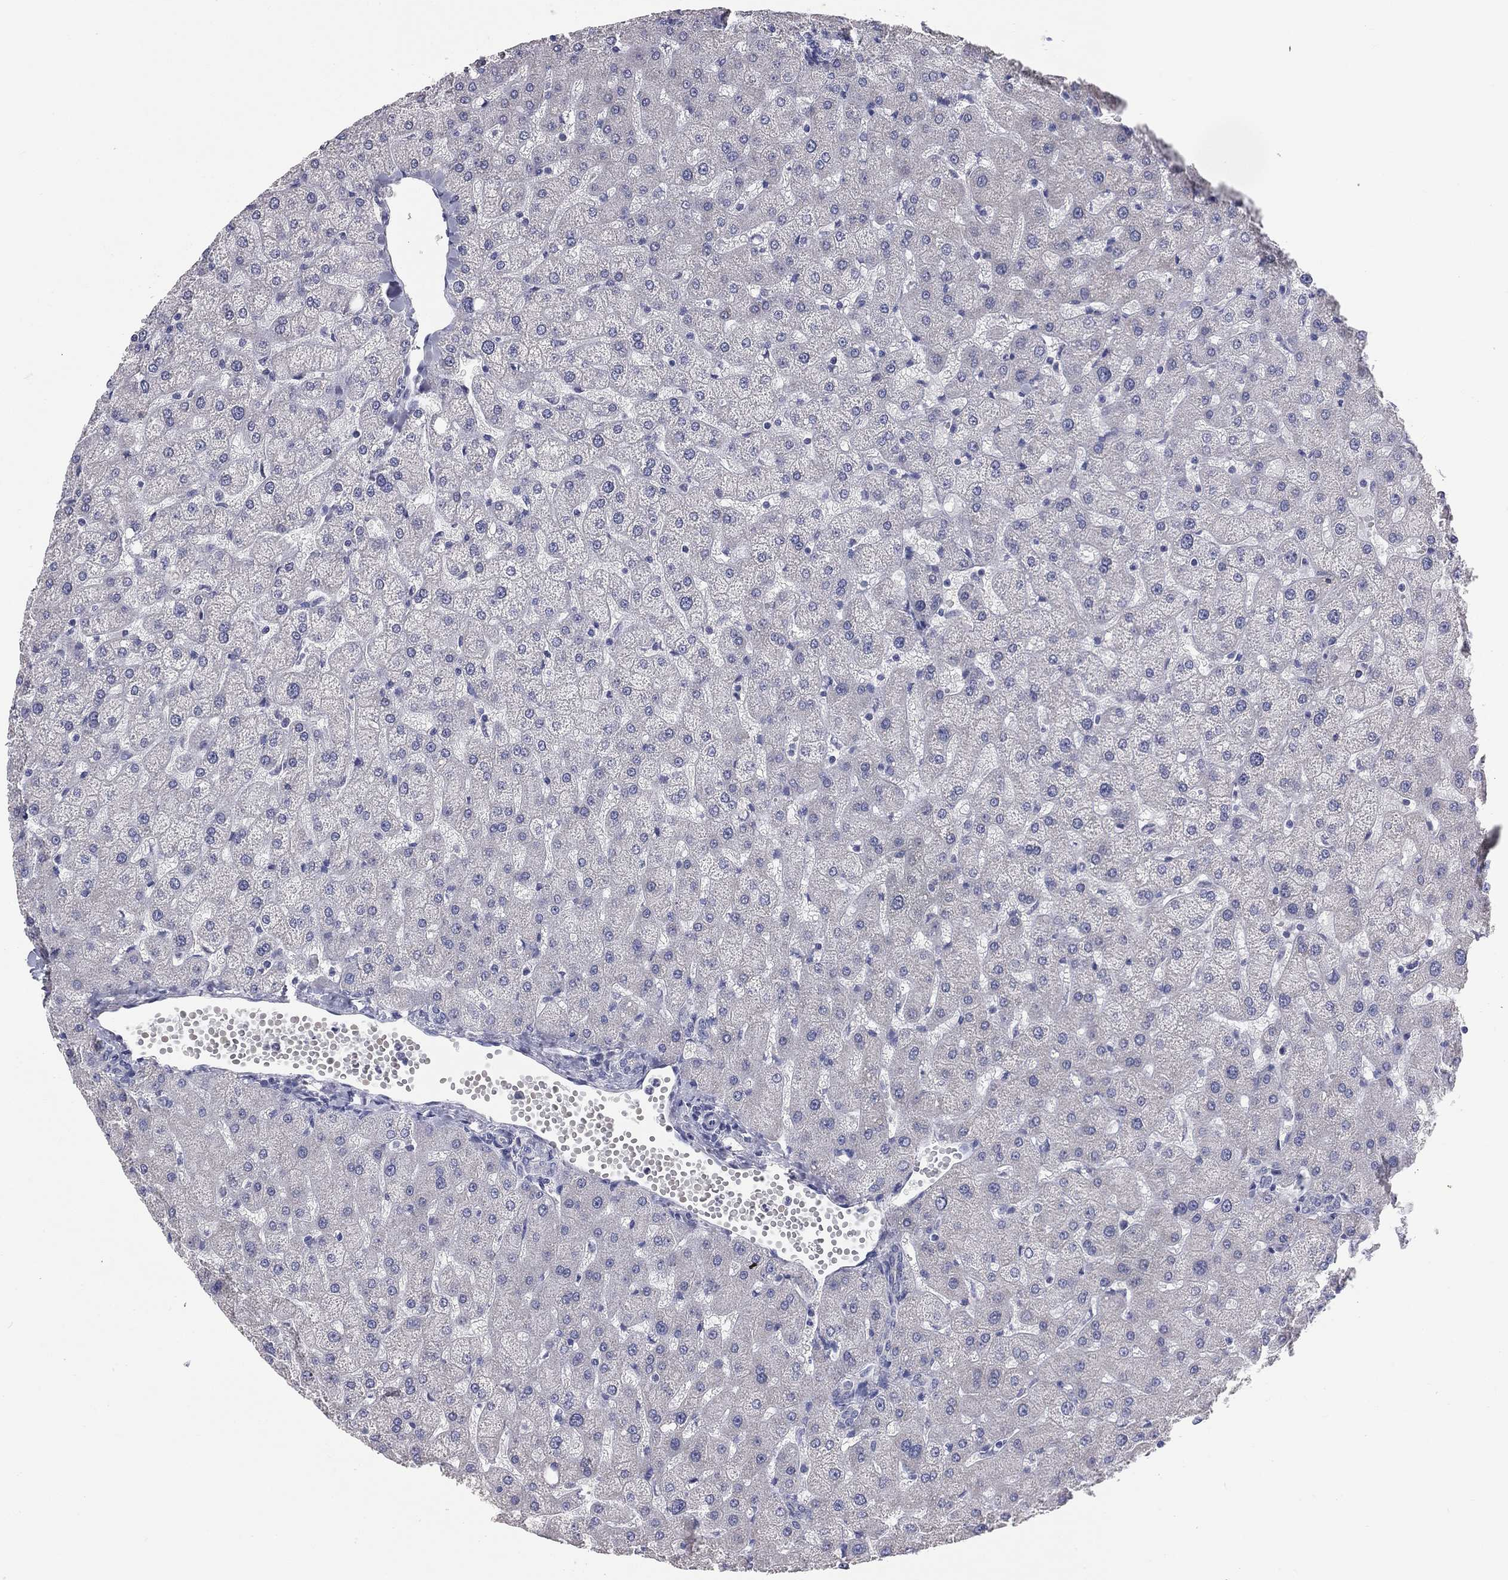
{"staining": {"intensity": "negative", "quantity": "none", "location": "none"}, "tissue": "liver", "cell_type": "Cholangiocytes", "image_type": "normal", "snomed": [{"axis": "morphology", "description": "Normal tissue, NOS"}, {"axis": "topography", "description": "Liver"}], "caption": "This is an IHC photomicrograph of unremarkable liver. There is no positivity in cholangiocytes.", "gene": "STK31", "patient": {"sex": "female", "age": 50}}